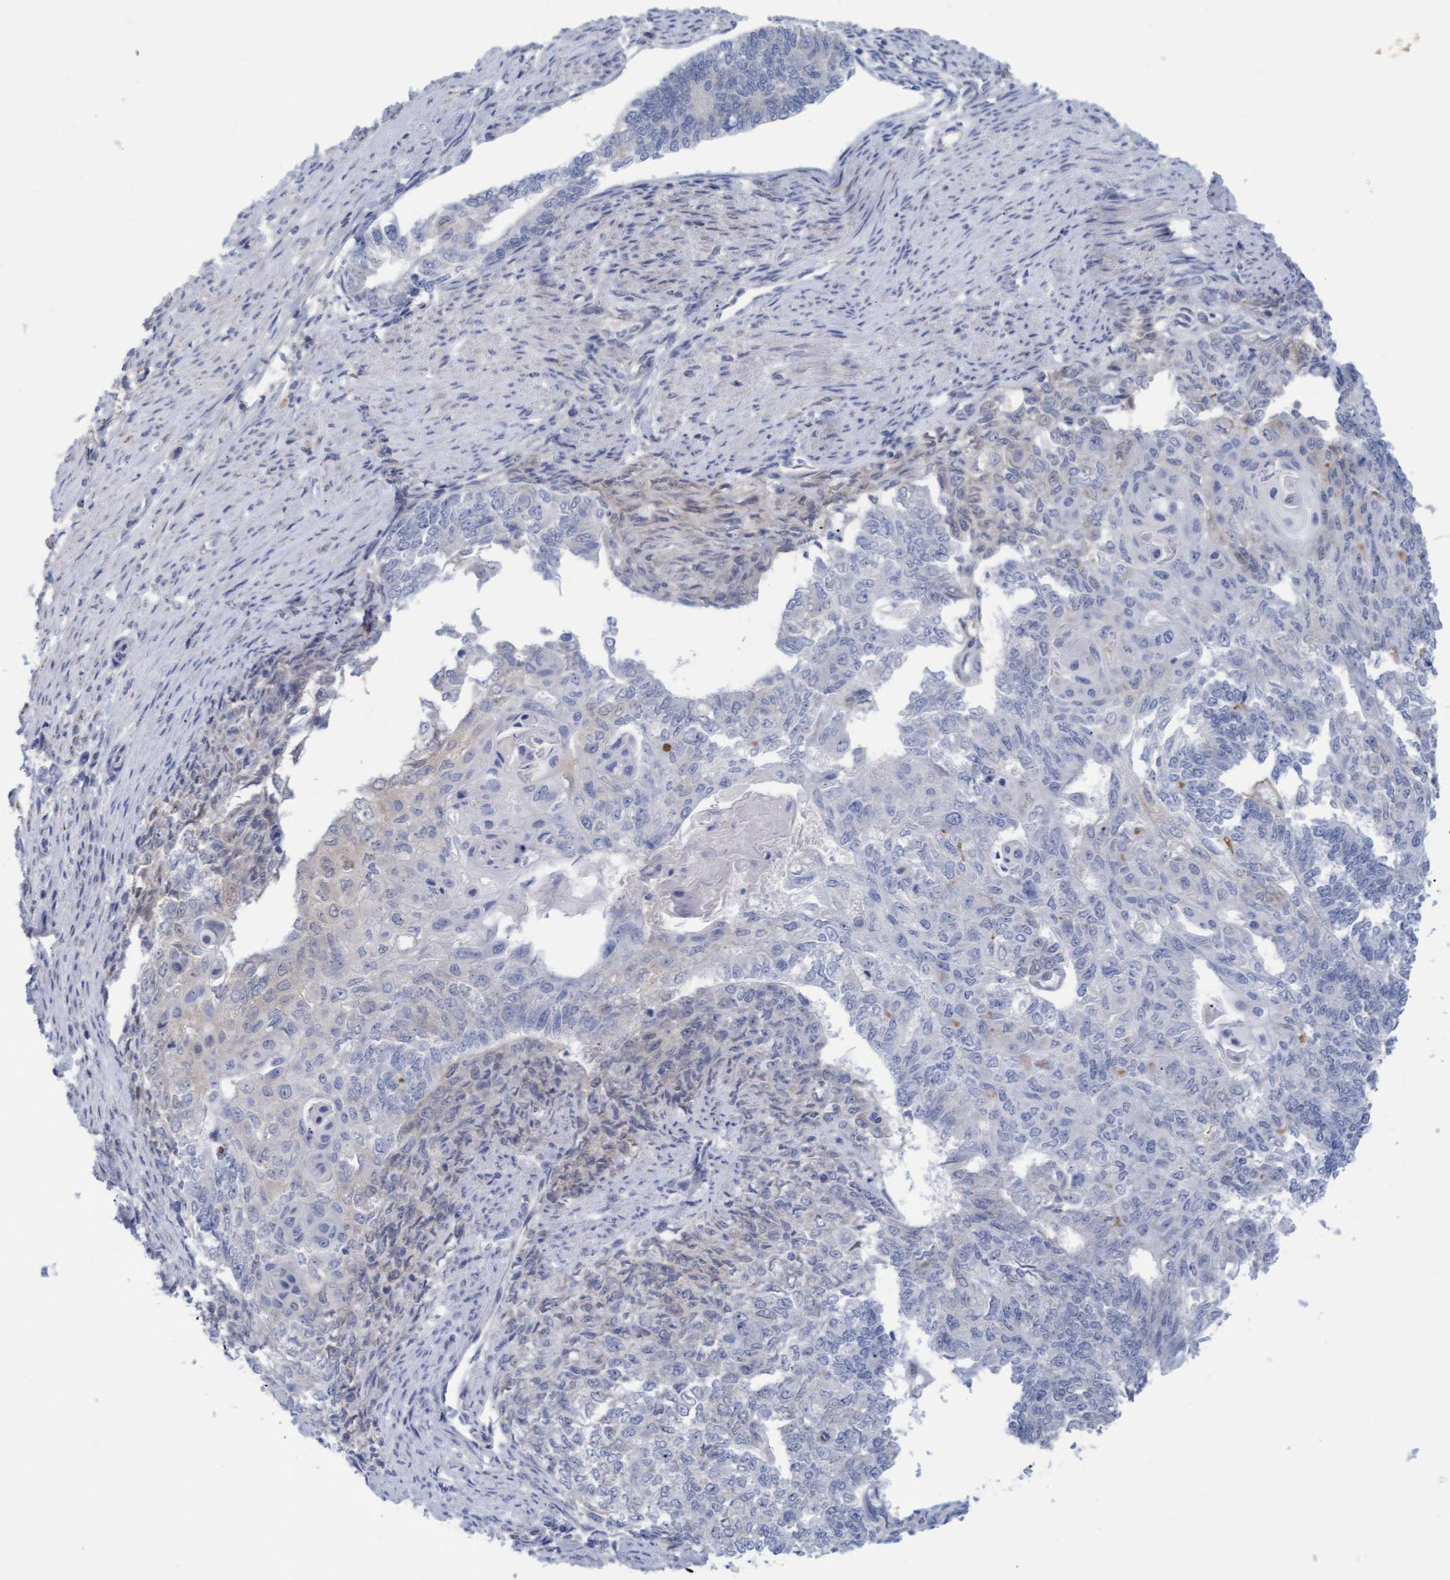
{"staining": {"intensity": "negative", "quantity": "none", "location": "none"}, "tissue": "endometrial cancer", "cell_type": "Tumor cells", "image_type": "cancer", "snomed": [{"axis": "morphology", "description": "Adenocarcinoma, NOS"}, {"axis": "topography", "description": "Endometrium"}], "caption": "DAB (3,3'-diaminobenzidine) immunohistochemical staining of human endometrial cancer exhibits no significant staining in tumor cells.", "gene": "STXBP1", "patient": {"sex": "female", "age": 32}}